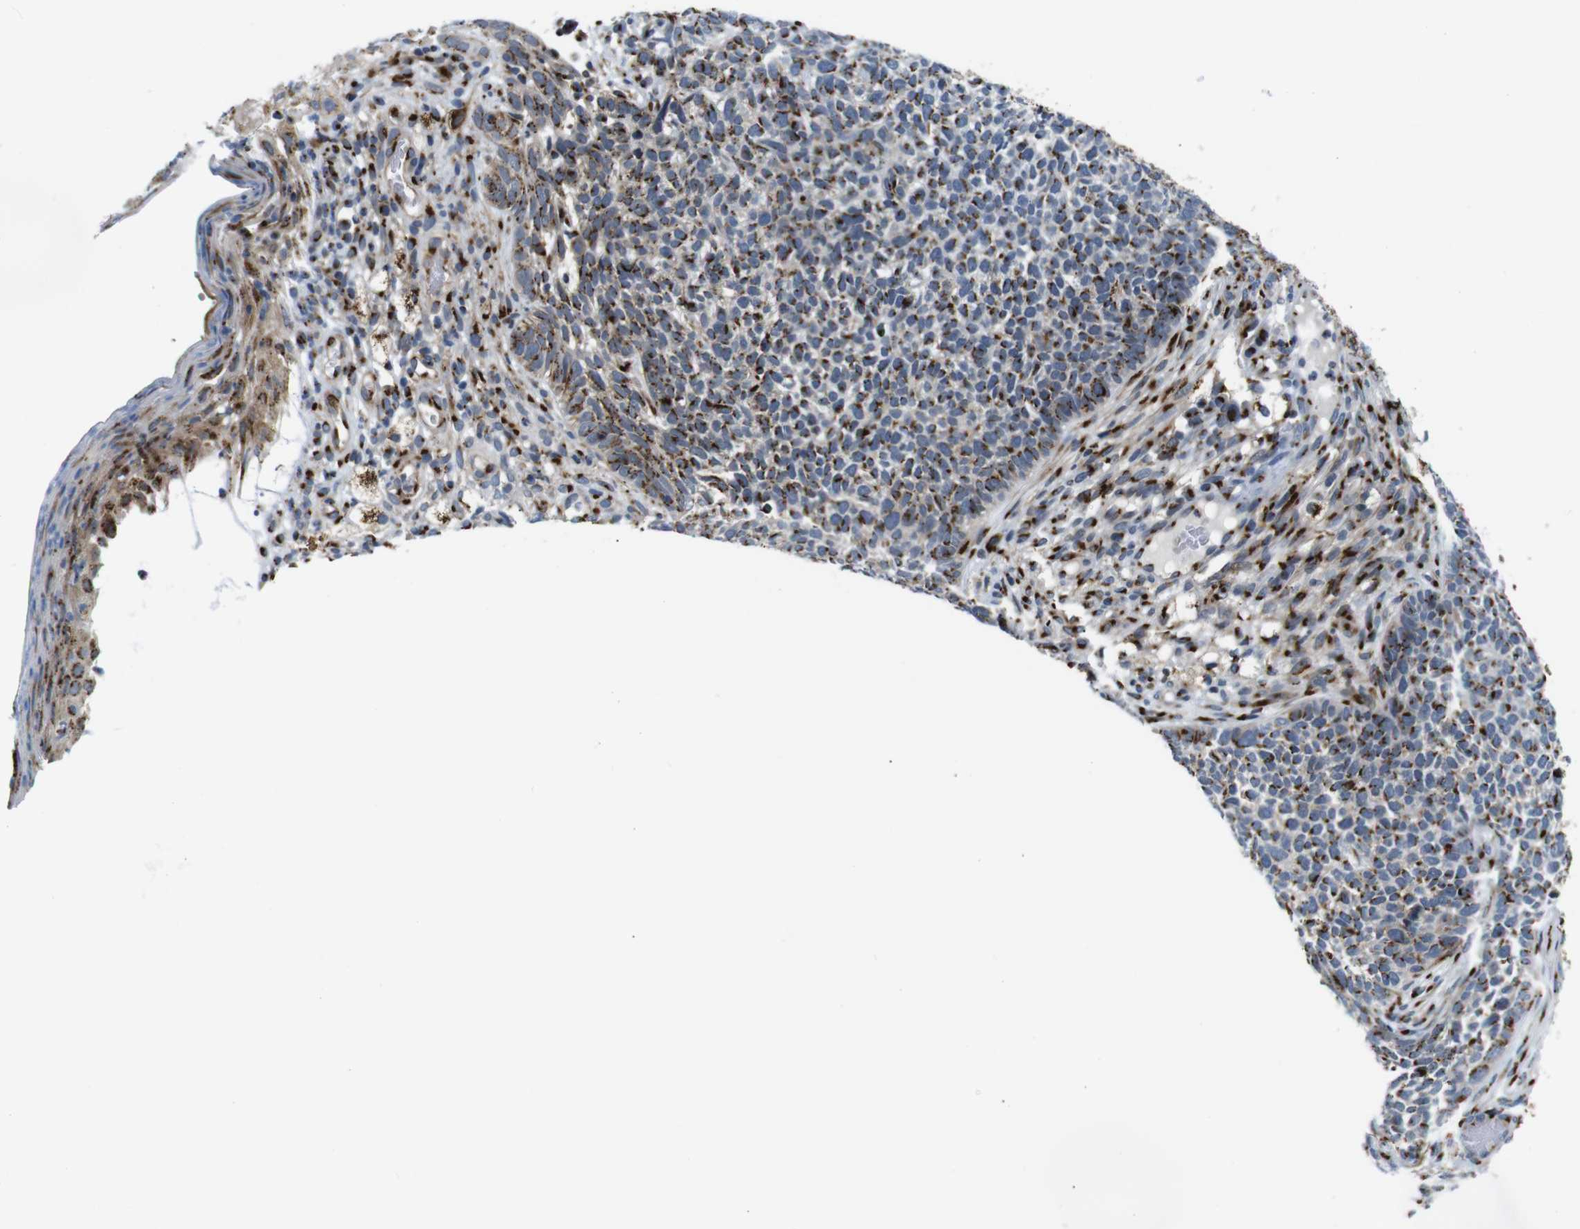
{"staining": {"intensity": "moderate", "quantity": ">75%", "location": "cytoplasmic/membranous"}, "tissue": "skin cancer", "cell_type": "Tumor cells", "image_type": "cancer", "snomed": [{"axis": "morphology", "description": "Basal cell carcinoma"}, {"axis": "topography", "description": "Skin"}], "caption": "Moderate cytoplasmic/membranous protein positivity is identified in about >75% of tumor cells in skin cancer (basal cell carcinoma). (Brightfield microscopy of DAB IHC at high magnification).", "gene": "TGOLN2", "patient": {"sex": "female", "age": 84}}